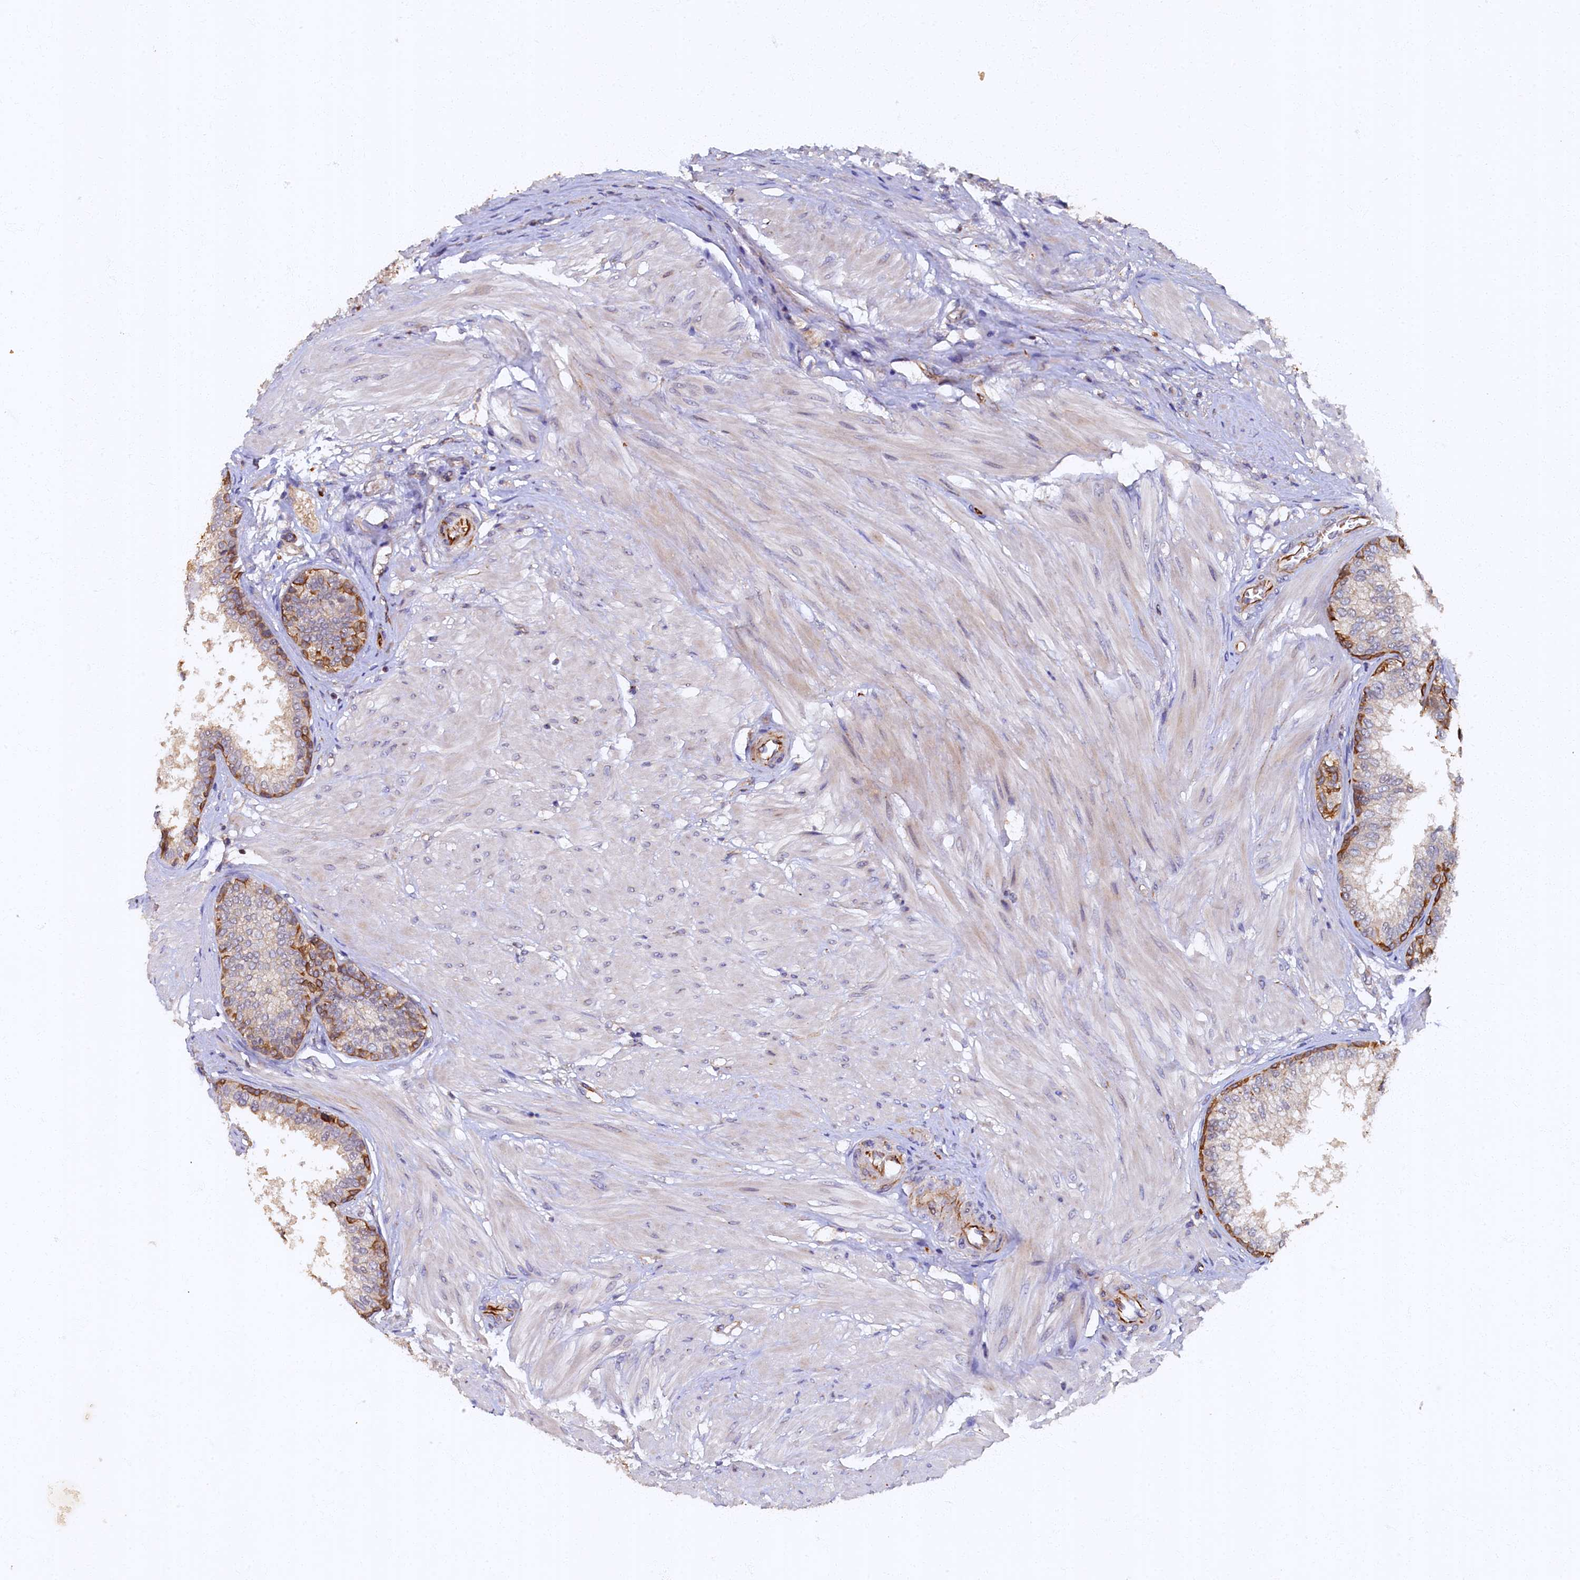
{"staining": {"intensity": "moderate", "quantity": "25%-75%", "location": "cytoplasmic/membranous"}, "tissue": "prostate", "cell_type": "Glandular cells", "image_type": "normal", "snomed": [{"axis": "morphology", "description": "Normal tissue, NOS"}, {"axis": "topography", "description": "Prostate"}], "caption": "Immunohistochemical staining of benign prostate demonstrates moderate cytoplasmic/membranous protein staining in about 25%-75% of glandular cells. (DAB = brown stain, brightfield microscopy at high magnification).", "gene": "ARL11", "patient": {"sex": "male", "age": 48}}